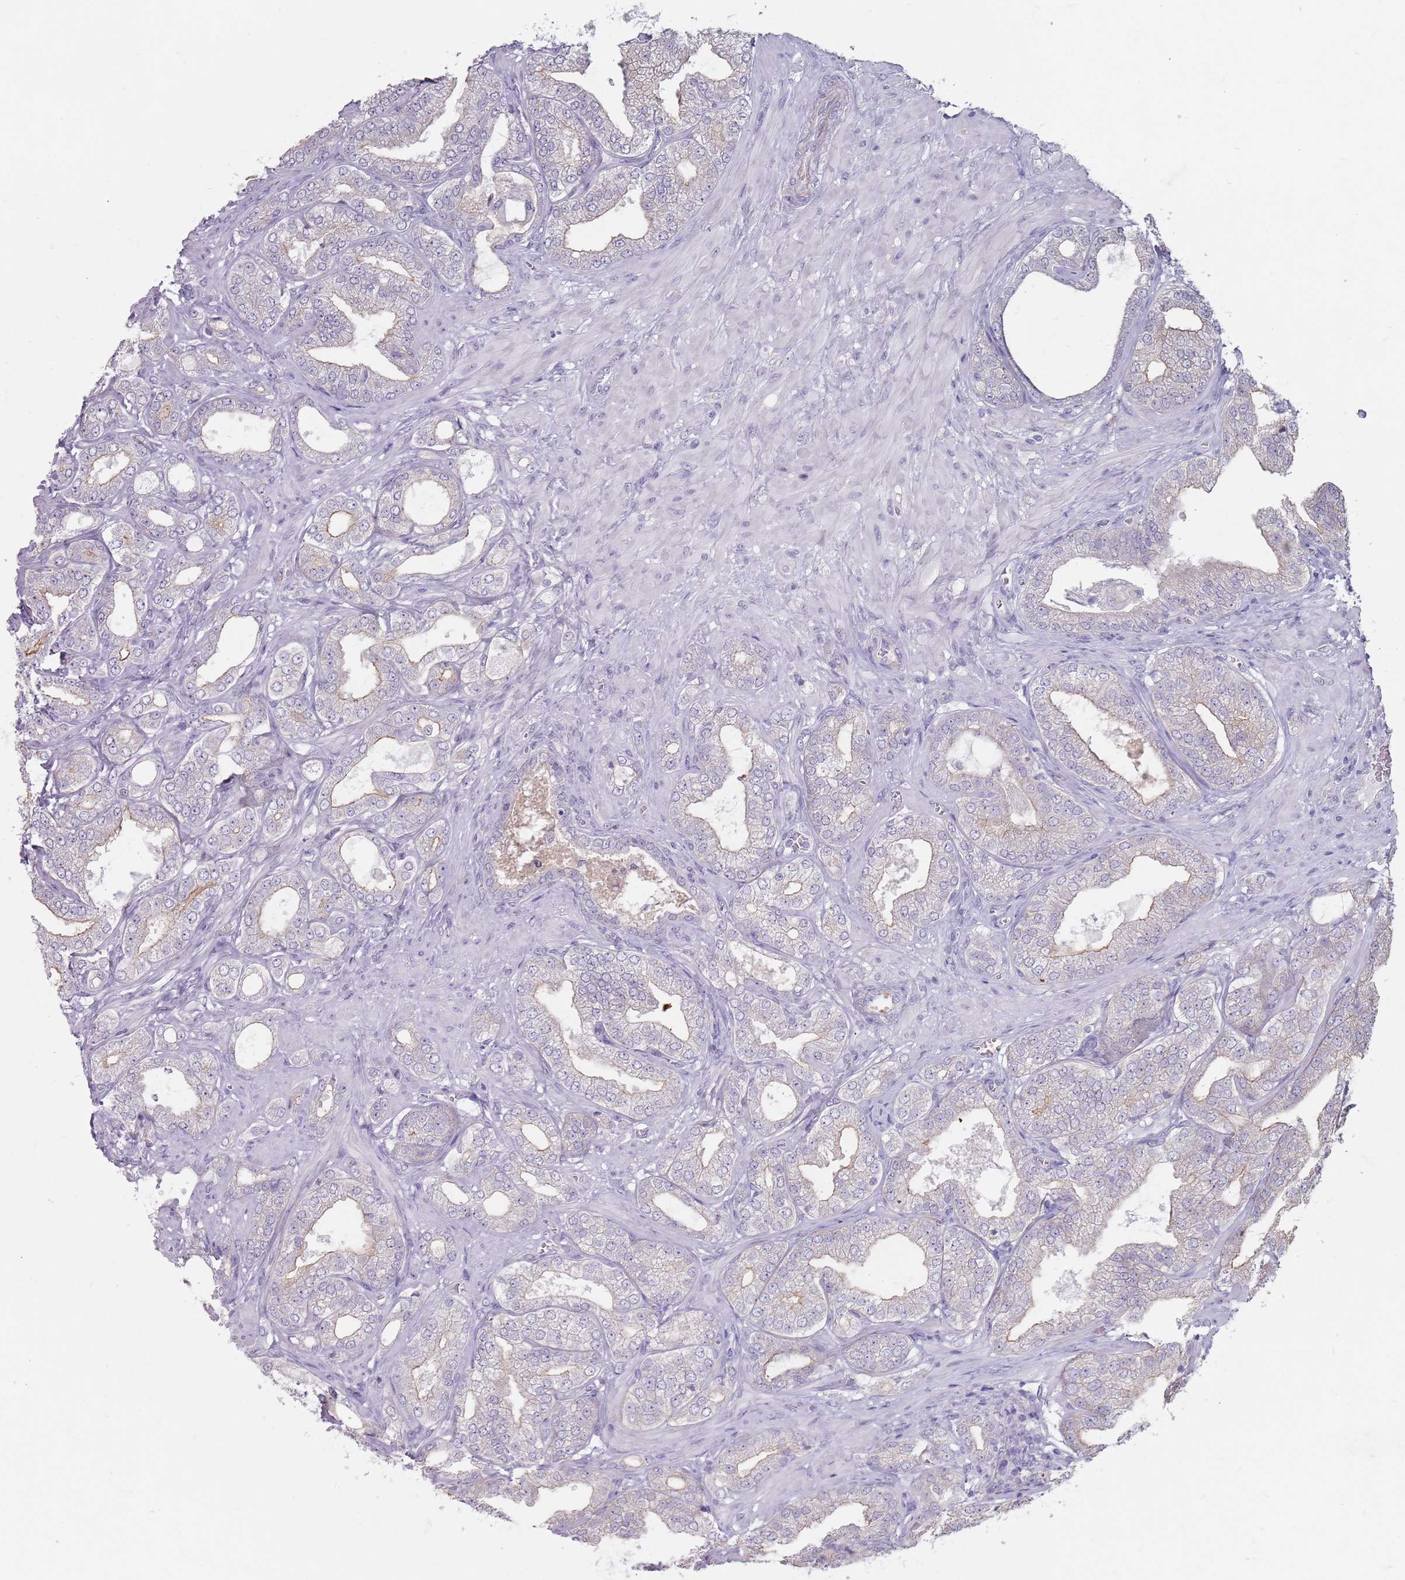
{"staining": {"intensity": "negative", "quantity": "none", "location": "none"}, "tissue": "prostate cancer", "cell_type": "Tumor cells", "image_type": "cancer", "snomed": [{"axis": "morphology", "description": "Adenocarcinoma, Low grade"}, {"axis": "topography", "description": "Prostate"}], "caption": "A high-resolution image shows immunohistochemistry staining of prostate cancer, which shows no significant positivity in tumor cells.", "gene": "STYK1", "patient": {"sex": "male", "age": 63}}